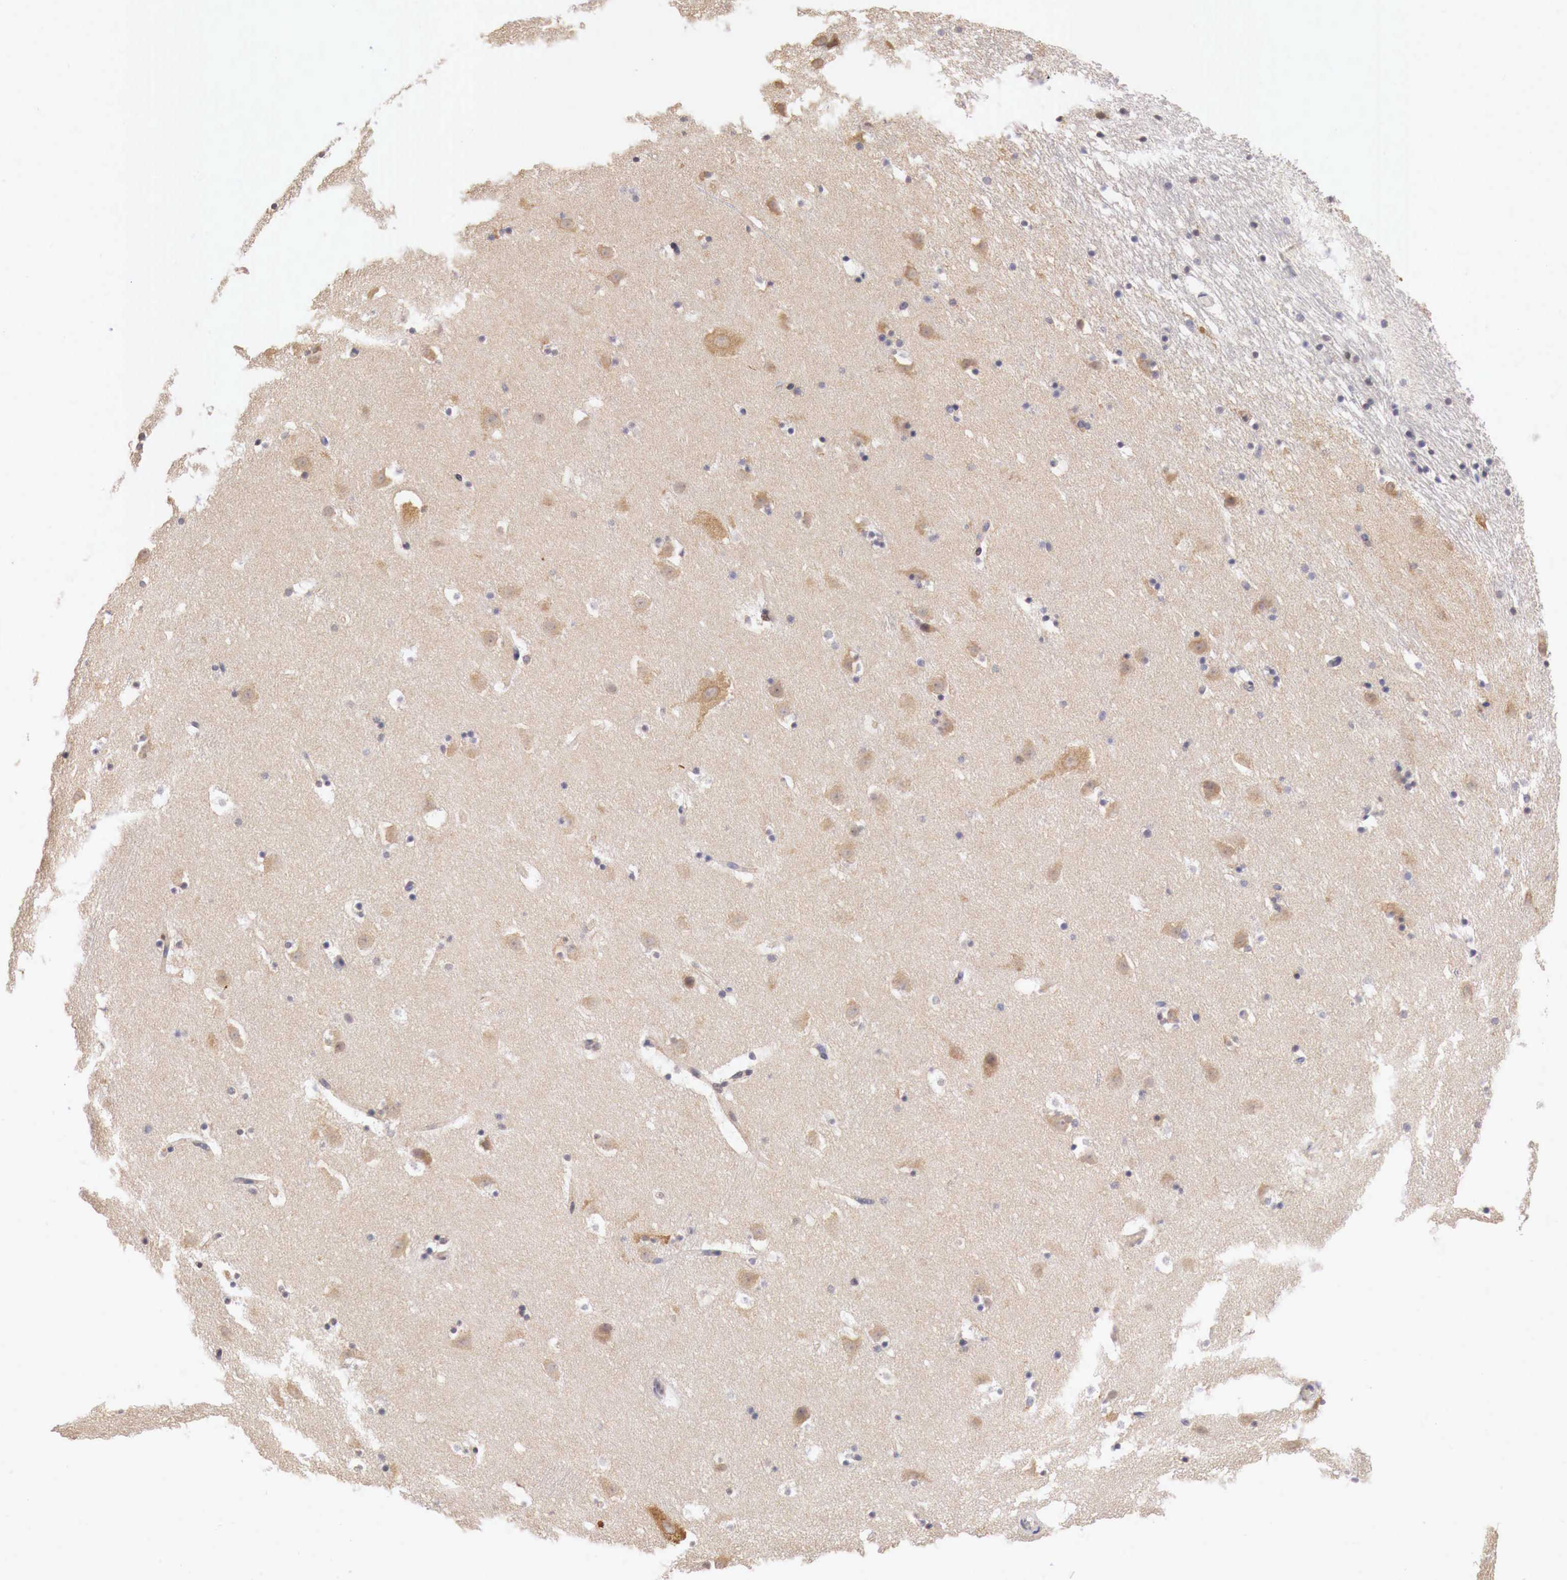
{"staining": {"intensity": "weak", "quantity": ">75%", "location": "cytoplasmic/membranous,nuclear"}, "tissue": "caudate", "cell_type": "Glial cells", "image_type": "normal", "snomed": [{"axis": "morphology", "description": "Normal tissue, NOS"}, {"axis": "topography", "description": "Lateral ventricle wall"}], "caption": "DAB immunohistochemical staining of normal caudate shows weak cytoplasmic/membranous,nuclear protein positivity in about >75% of glial cells.", "gene": "PABIR2", "patient": {"sex": "male", "age": 45}}